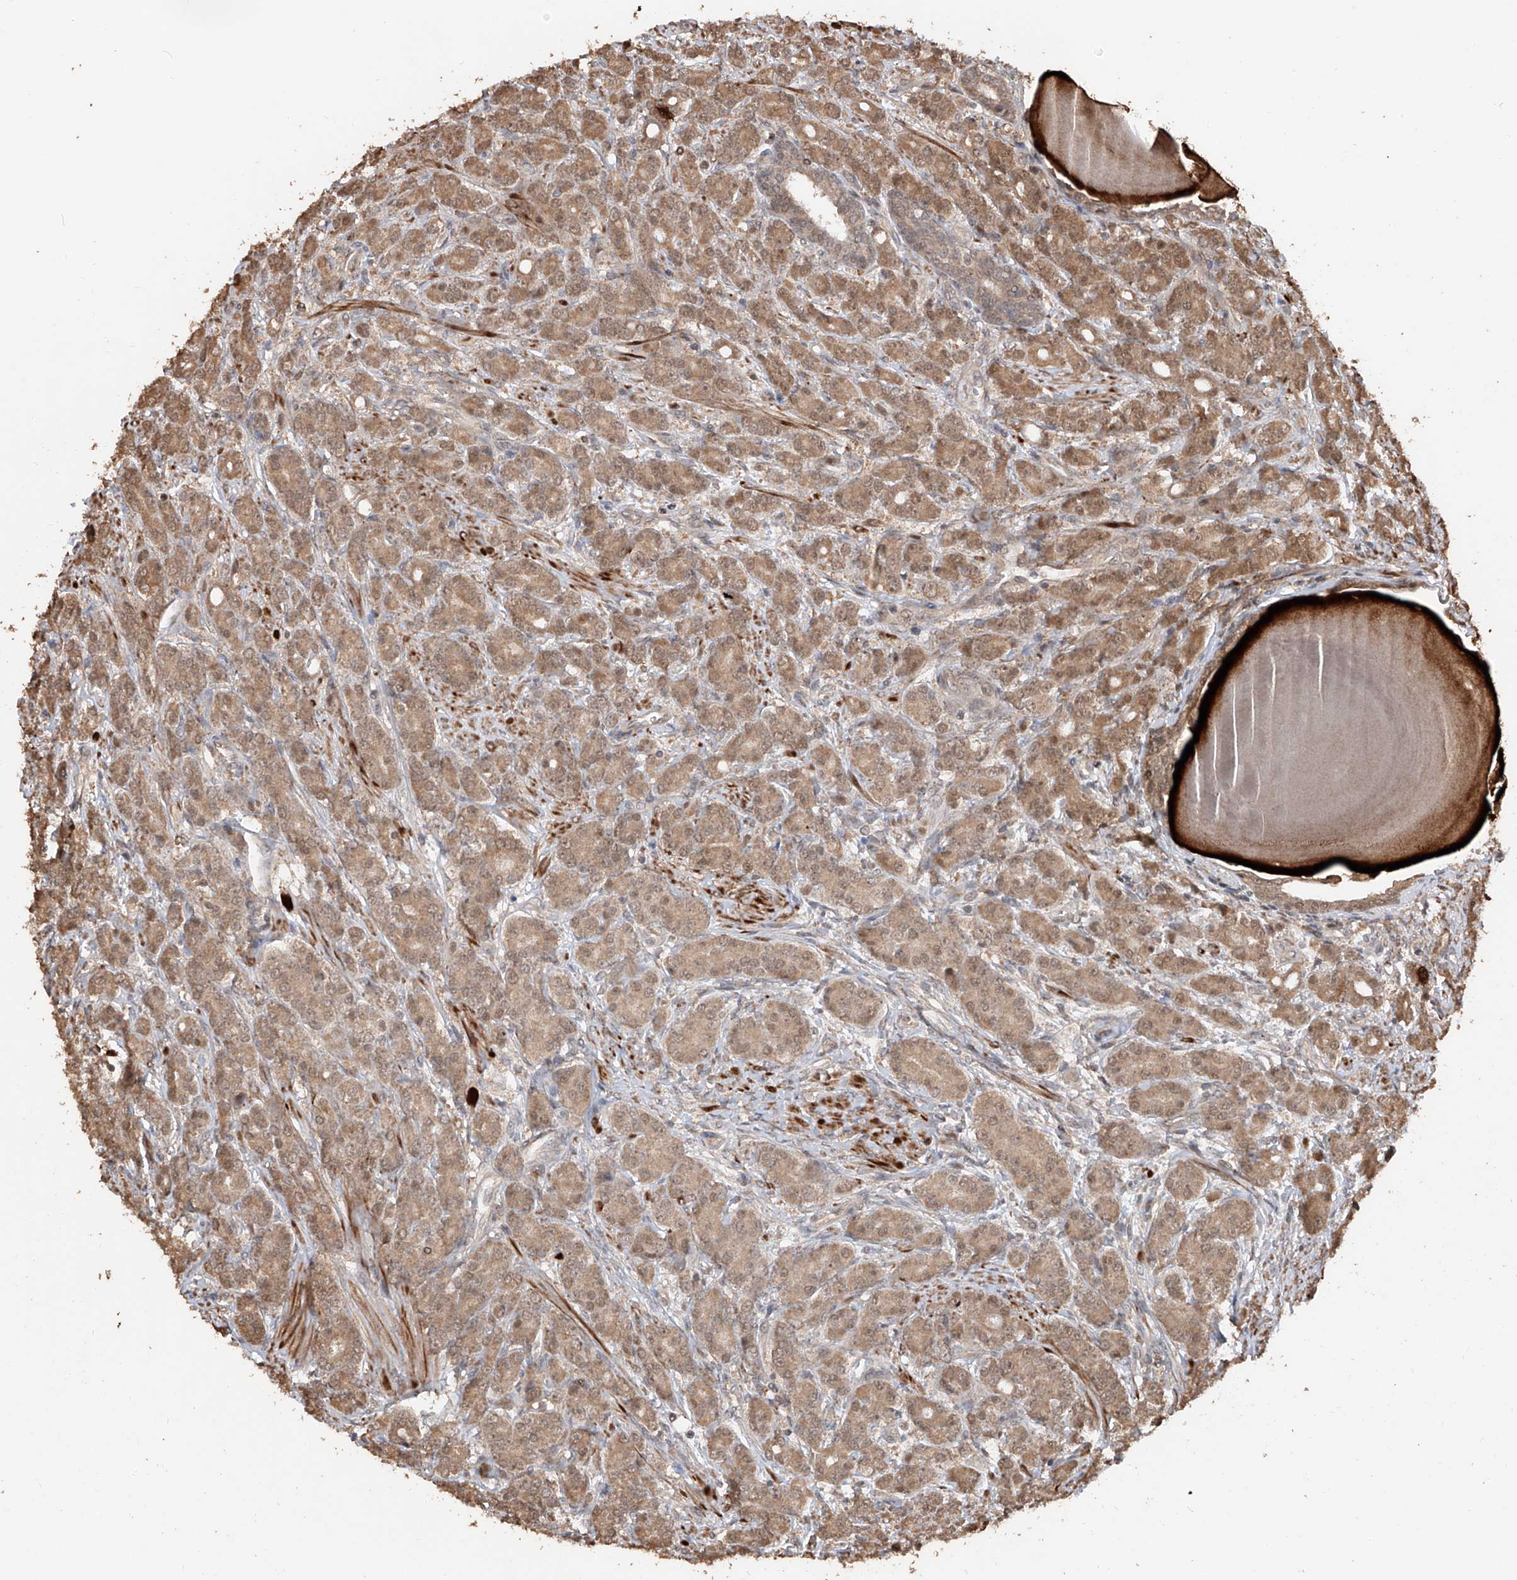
{"staining": {"intensity": "moderate", "quantity": ">75%", "location": "cytoplasmic/membranous,nuclear"}, "tissue": "prostate cancer", "cell_type": "Tumor cells", "image_type": "cancer", "snomed": [{"axis": "morphology", "description": "Adenocarcinoma, High grade"}, {"axis": "topography", "description": "Prostate"}], "caption": "Tumor cells reveal moderate cytoplasmic/membranous and nuclear positivity in about >75% of cells in prostate adenocarcinoma (high-grade).", "gene": "FAM135A", "patient": {"sex": "male", "age": 62}}